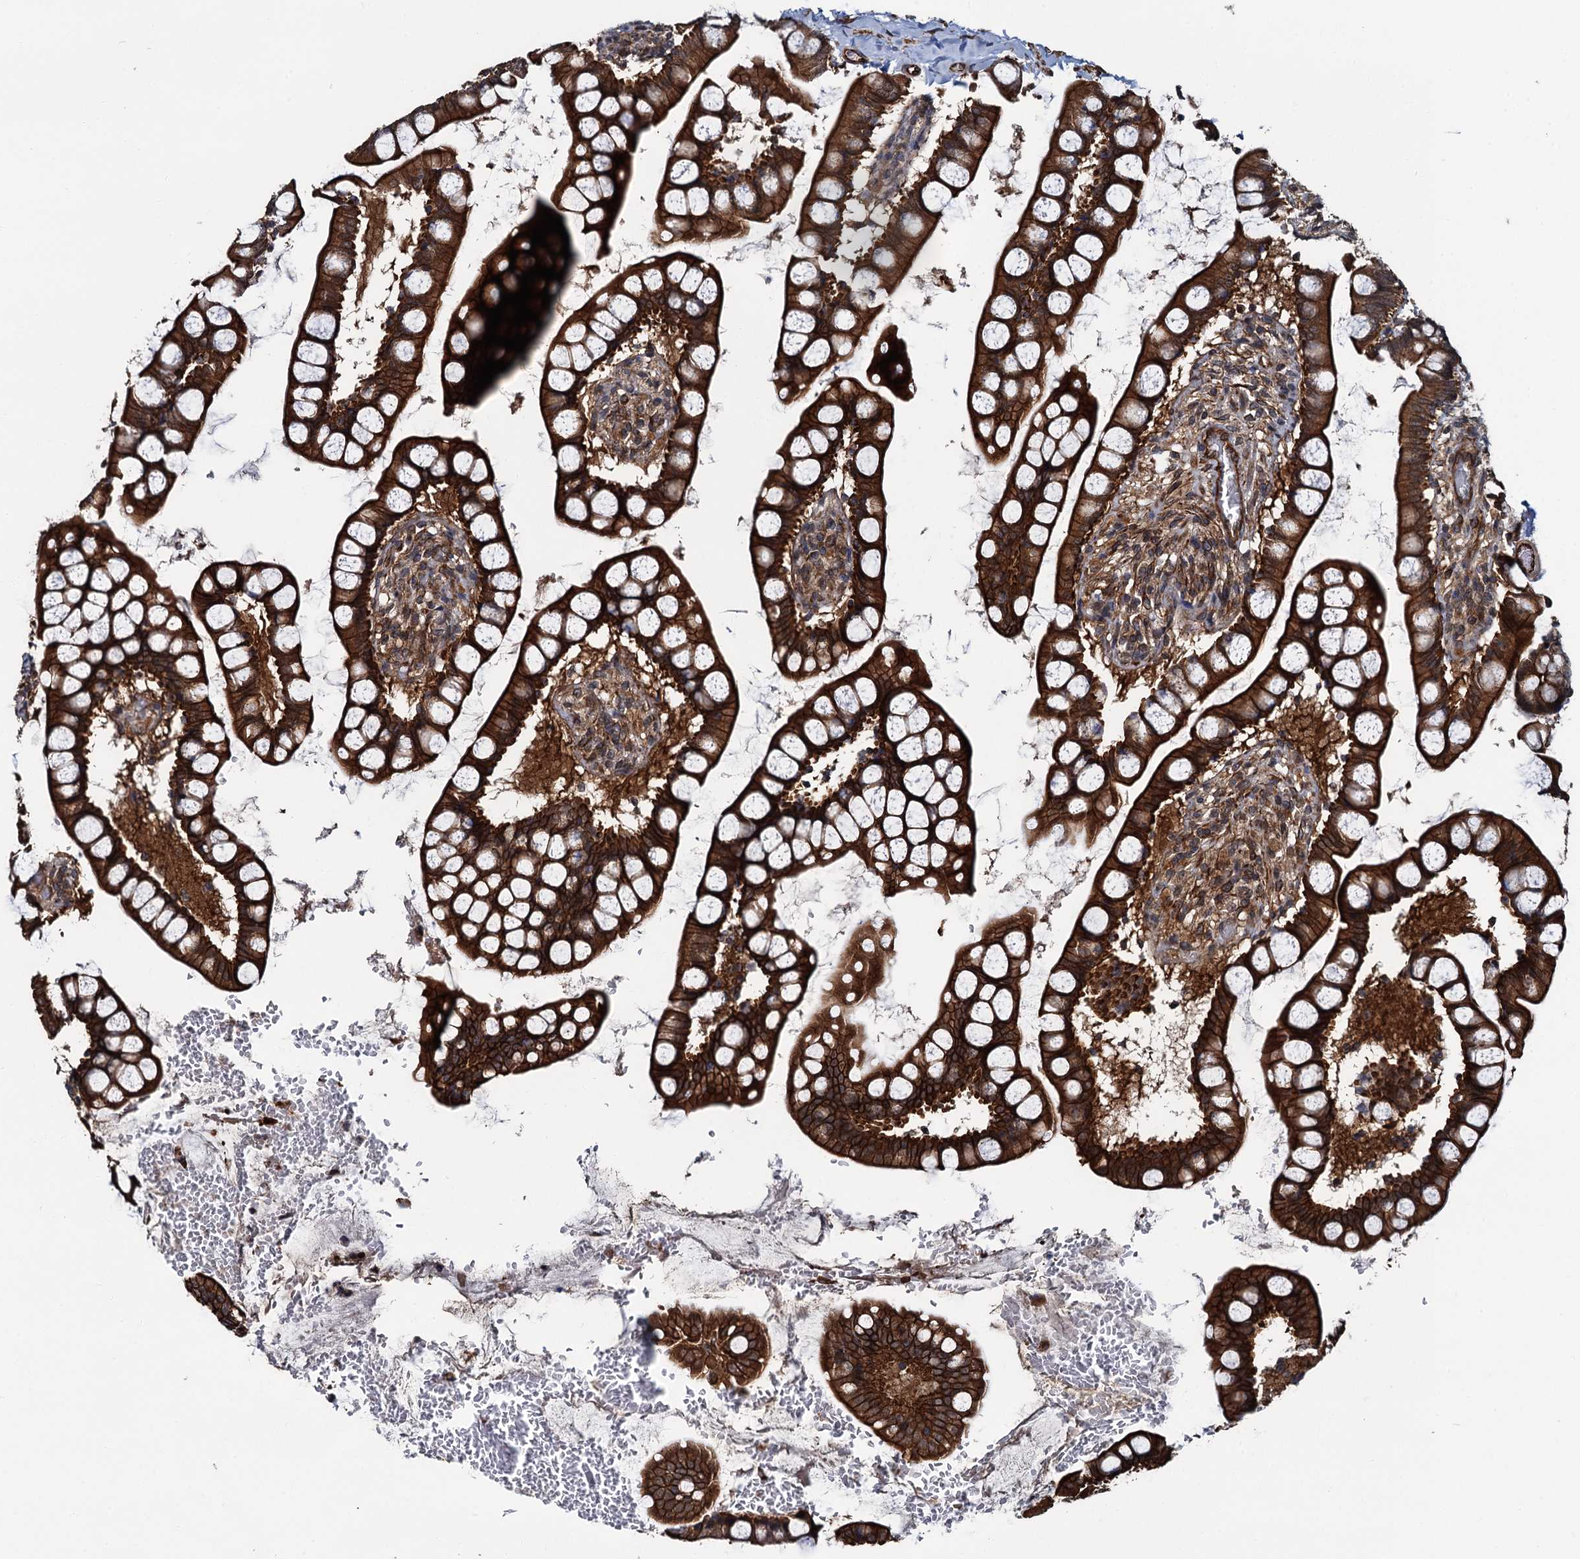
{"staining": {"intensity": "strong", "quantity": ">75%", "location": "cytoplasmic/membranous"}, "tissue": "small intestine", "cell_type": "Glandular cells", "image_type": "normal", "snomed": [{"axis": "morphology", "description": "Normal tissue, NOS"}, {"axis": "topography", "description": "Small intestine"}], "caption": "IHC of normal human small intestine exhibits high levels of strong cytoplasmic/membranous expression in about >75% of glandular cells.", "gene": "ZFYVE19", "patient": {"sex": "male", "age": 52}}